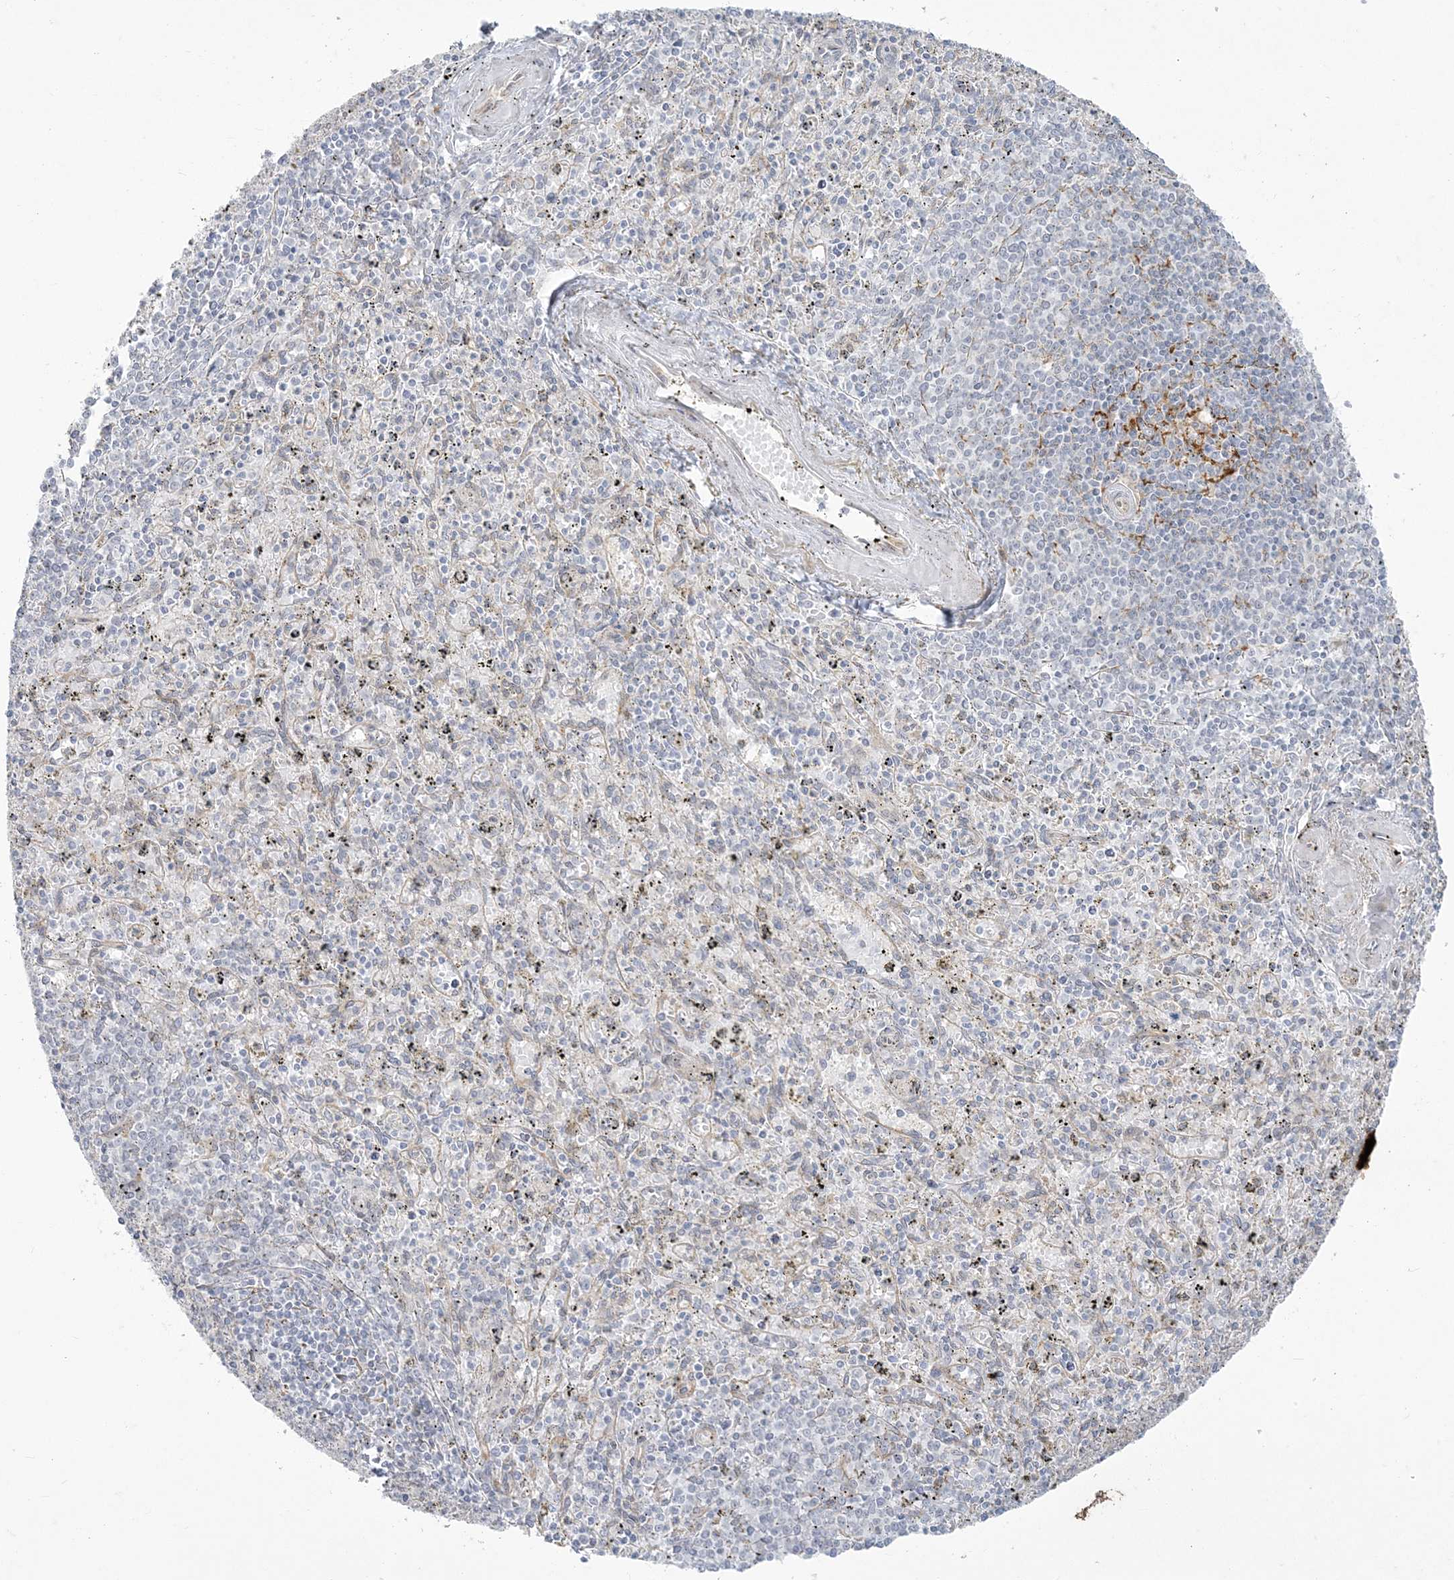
{"staining": {"intensity": "negative", "quantity": "none", "location": "none"}, "tissue": "spleen", "cell_type": "Cells in red pulp", "image_type": "normal", "snomed": [{"axis": "morphology", "description": "Normal tissue, NOS"}, {"axis": "topography", "description": "Spleen"}], "caption": "Cells in red pulp show no significant staining in unremarkable spleen. (DAB immunohistochemistry (IHC) with hematoxylin counter stain).", "gene": "ZC3H6", "patient": {"sex": "male", "age": 72}}